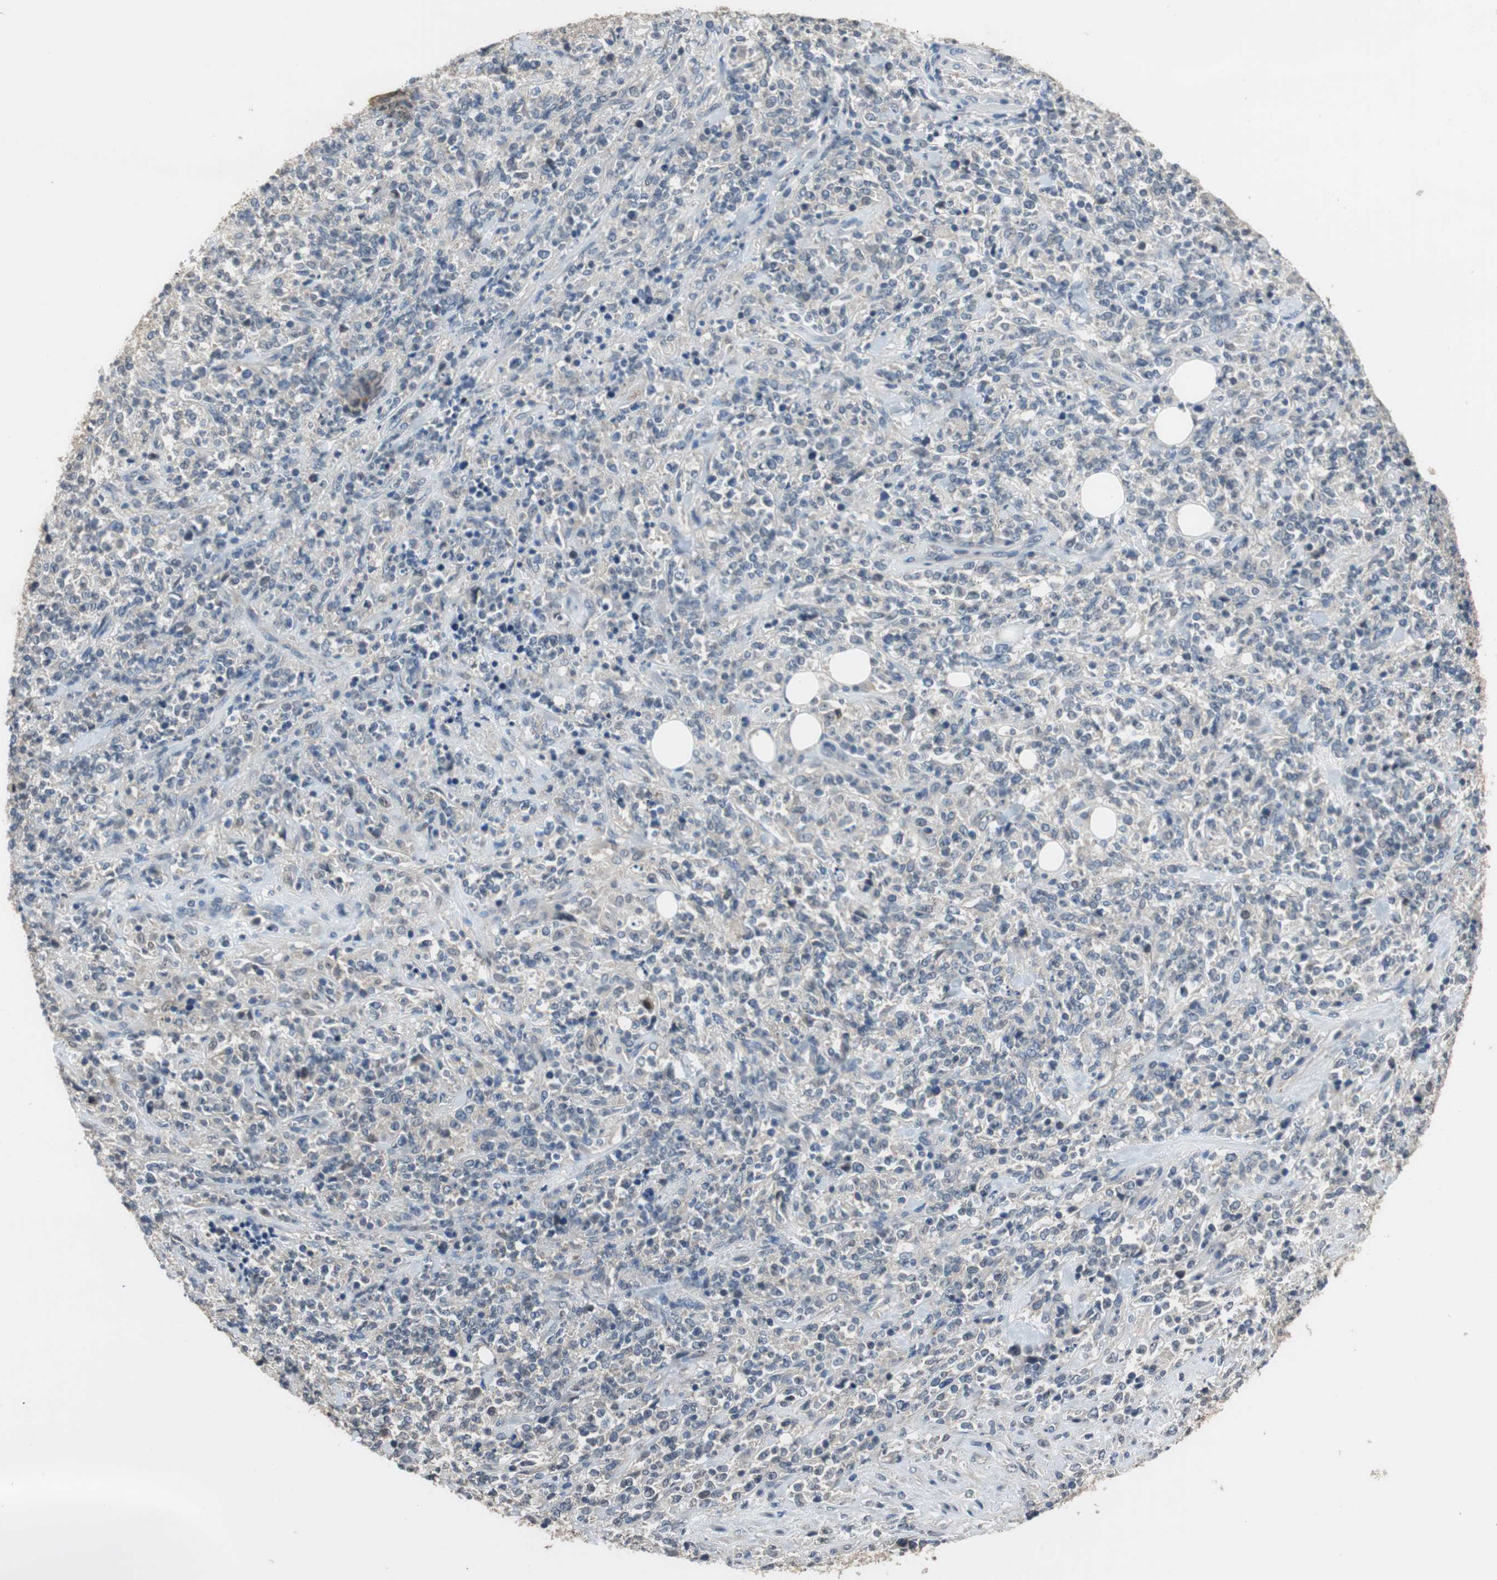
{"staining": {"intensity": "negative", "quantity": "none", "location": "none"}, "tissue": "lymphoma", "cell_type": "Tumor cells", "image_type": "cancer", "snomed": [{"axis": "morphology", "description": "Malignant lymphoma, non-Hodgkin's type, High grade"}, {"axis": "topography", "description": "Soft tissue"}], "caption": "A photomicrograph of human high-grade malignant lymphoma, non-Hodgkin's type is negative for staining in tumor cells.", "gene": "PI4KB", "patient": {"sex": "male", "age": 18}}